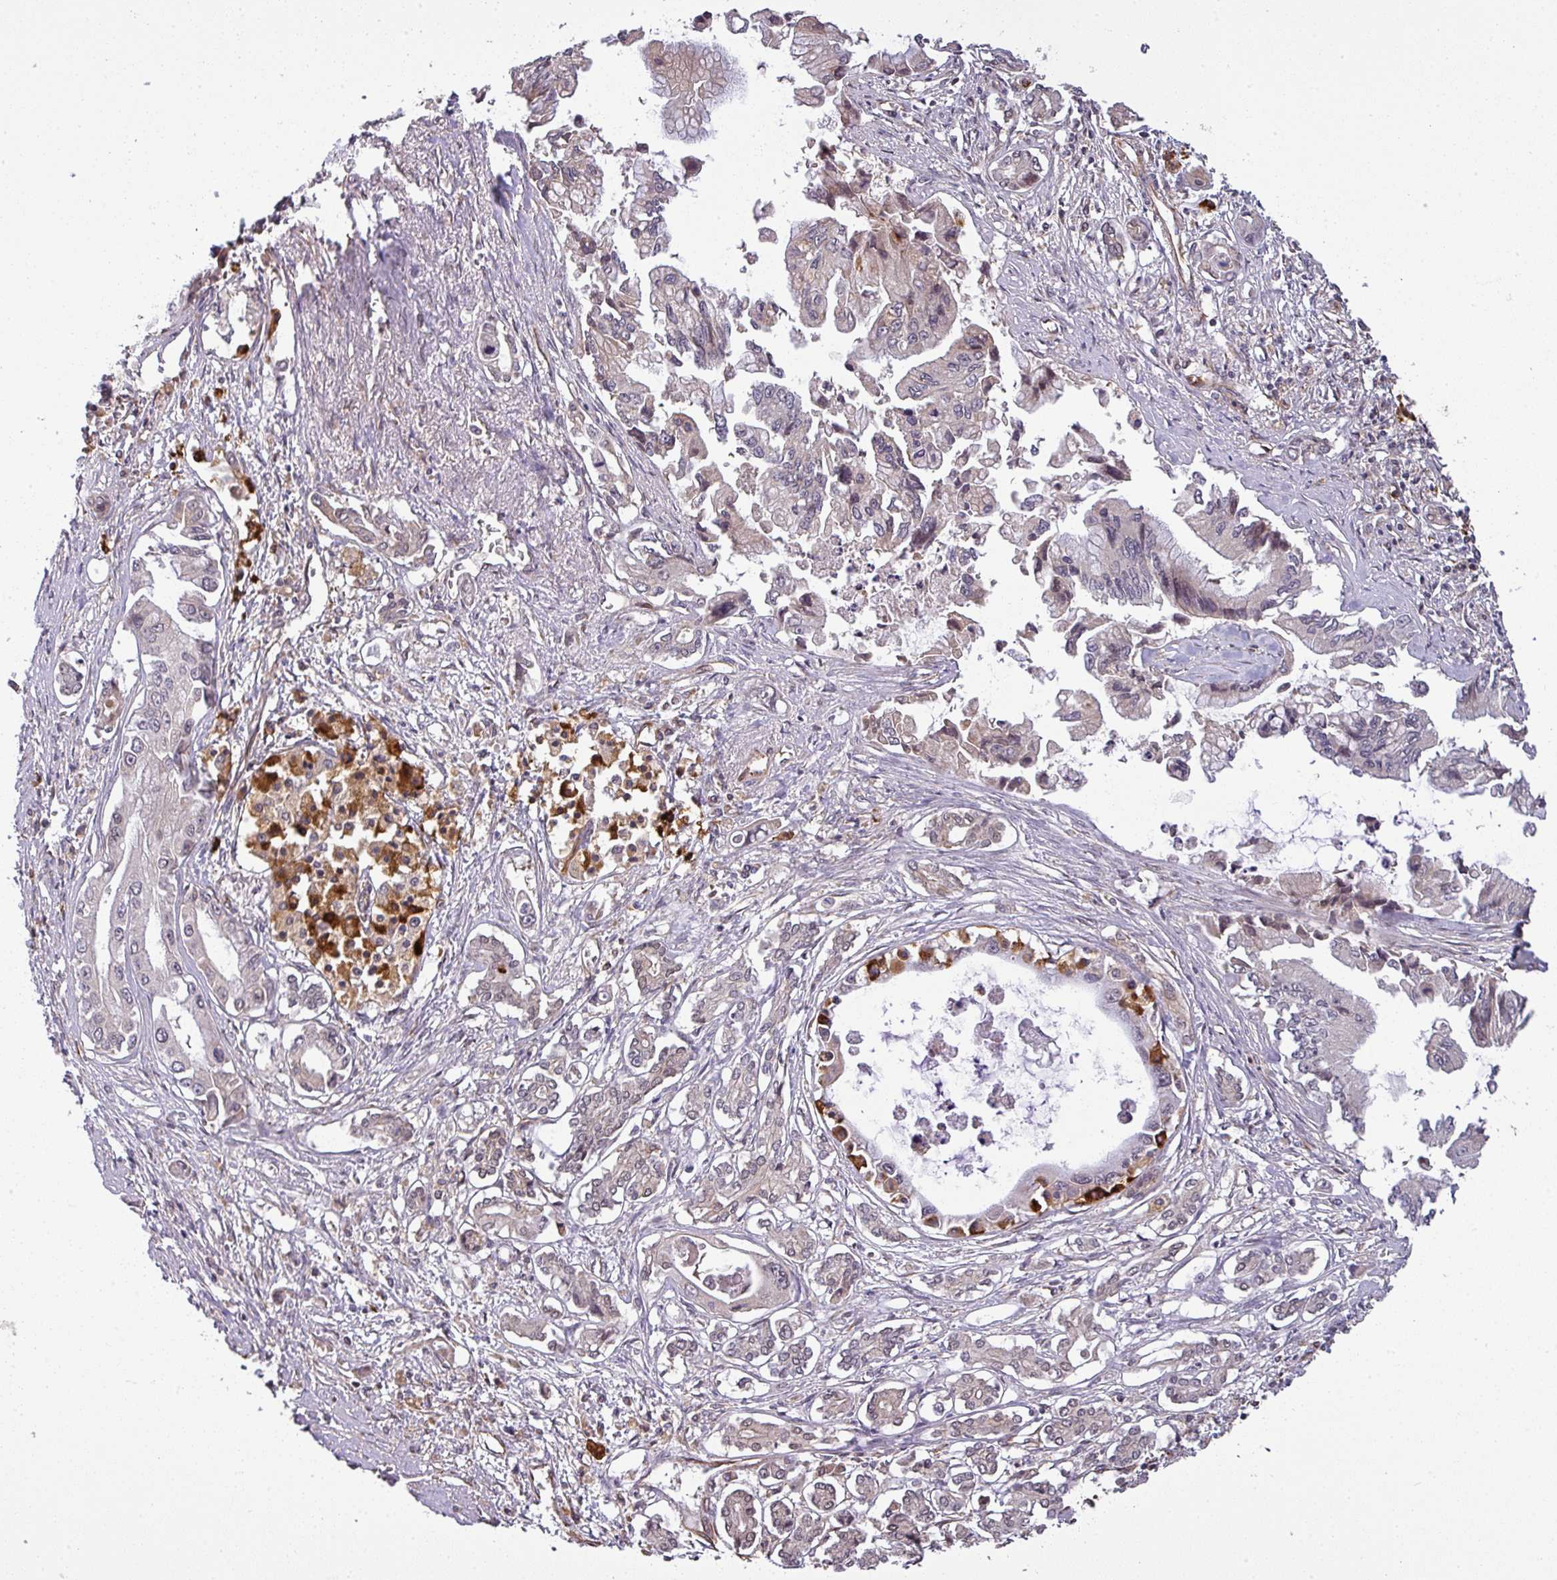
{"staining": {"intensity": "moderate", "quantity": "<25%", "location": "cytoplasmic/membranous"}, "tissue": "pancreatic cancer", "cell_type": "Tumor cells", "image_type": "cancer", "snomed": [{"axis": "morphology", "description": "Adenocarcinoma, NOS"}, {"axis": "topography", "description": "Pancreas"}], "caption": "DAB immunohistochemical staining of pancreatic cancer (adenocarcinoma) exhibits moderate cytoplasmic/membranous protein staining in about <25% of tumor cells.", "gene": "CCDC121", "patient": {"sex": "male", "age": 84}}